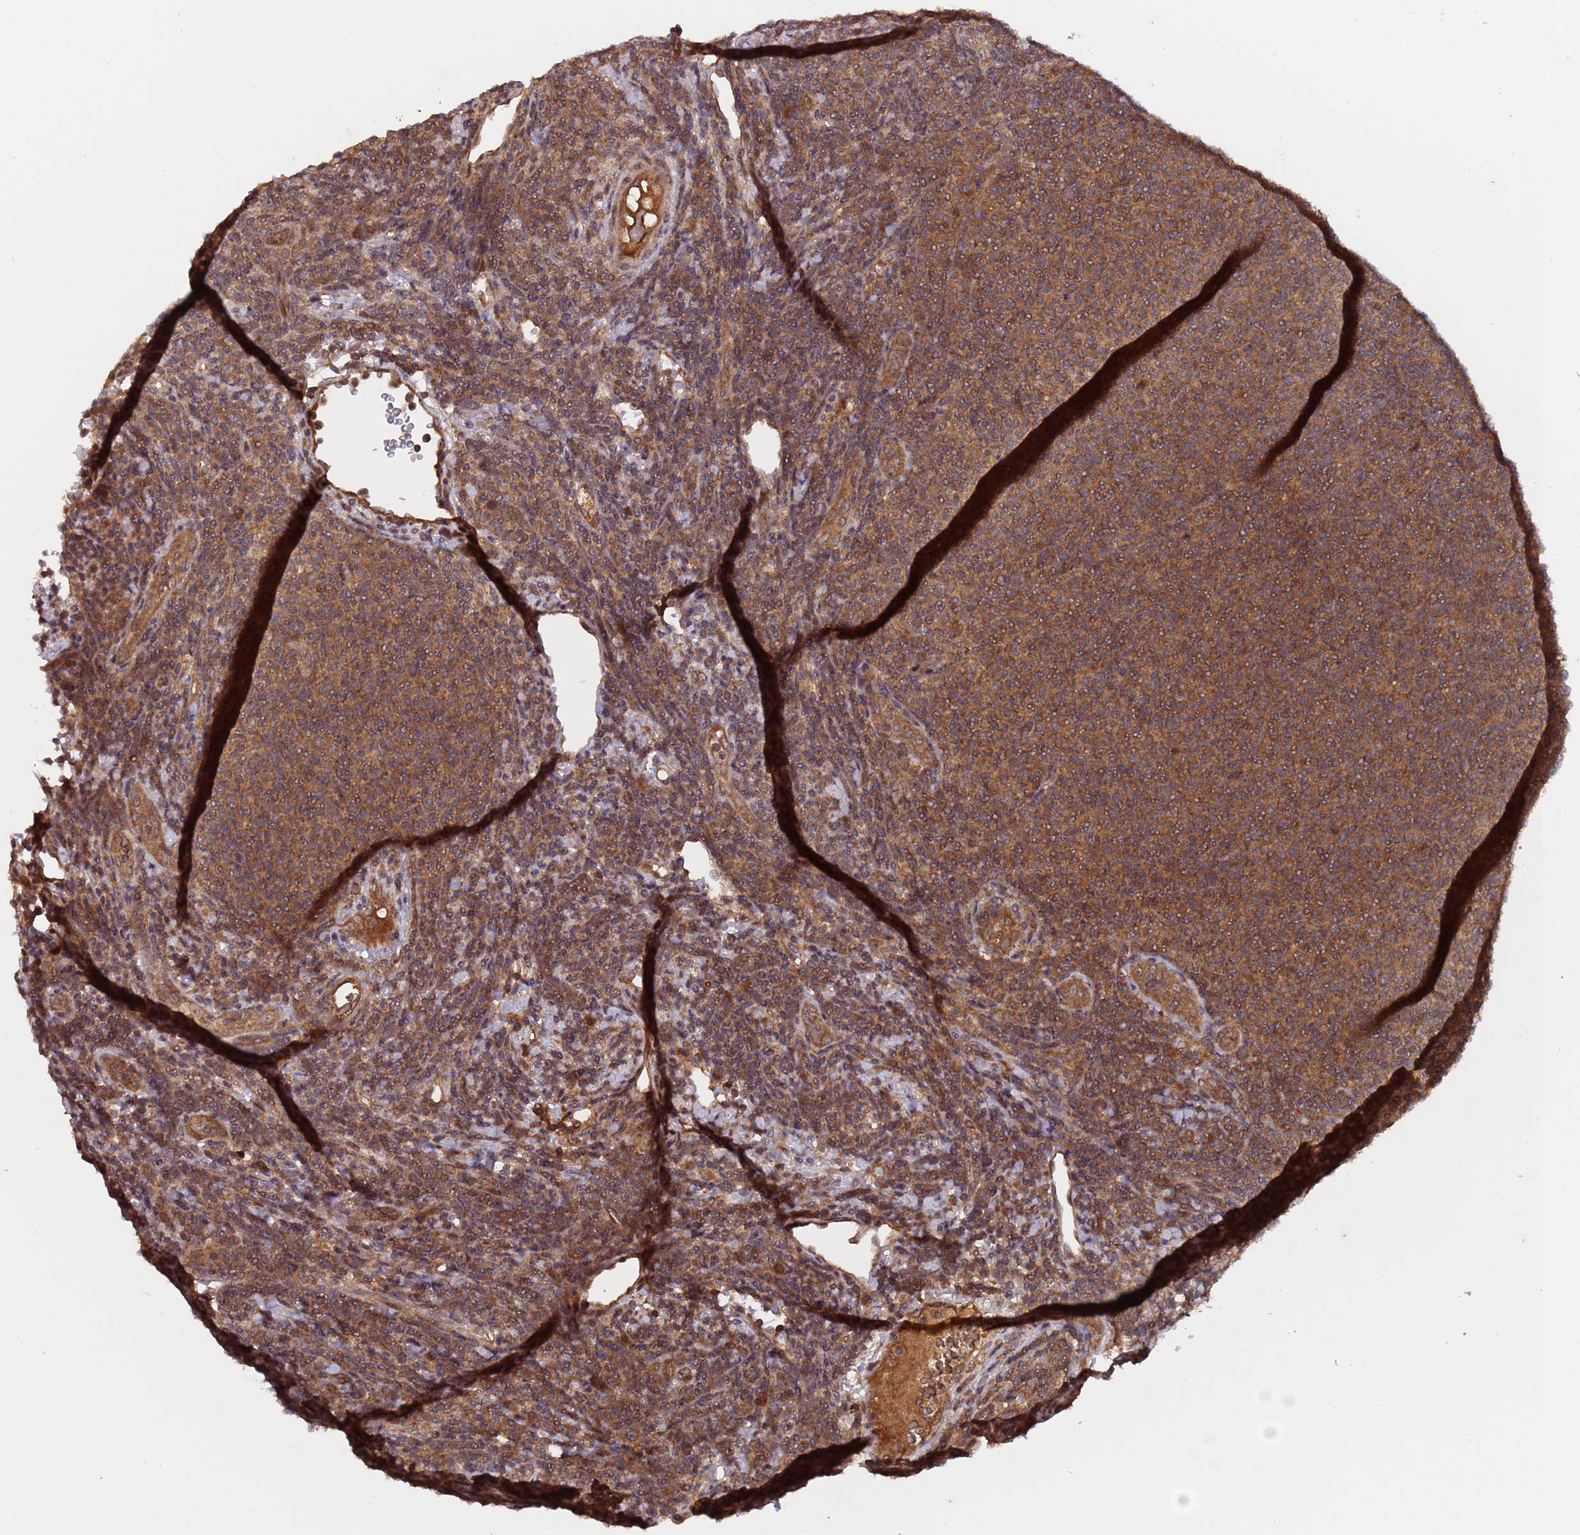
{"staining": {"intensity": "moderate", "quantity": ">75%", "location": "cytoplasmic/membranous"}, "tissue": "lymphoma", "cell_type": "Tumor cells", "image_type": "cancer", "snomed": [{"axis": "morphology", "description": "Malignant lymphoma, non-Hodgkin's type, Low grade"}, {"axis": "topography", "description": "Lymph node"}], "caption": "Moderate cytoplasmic/membranous positivity for a protein is seen in approximately >75% of tumor cells of malignant lymphoma, non-Hodgkin's type (low-grade) using IHC.", "gene": "ERI1", "patient": {"sex": "male", "age": 66}}